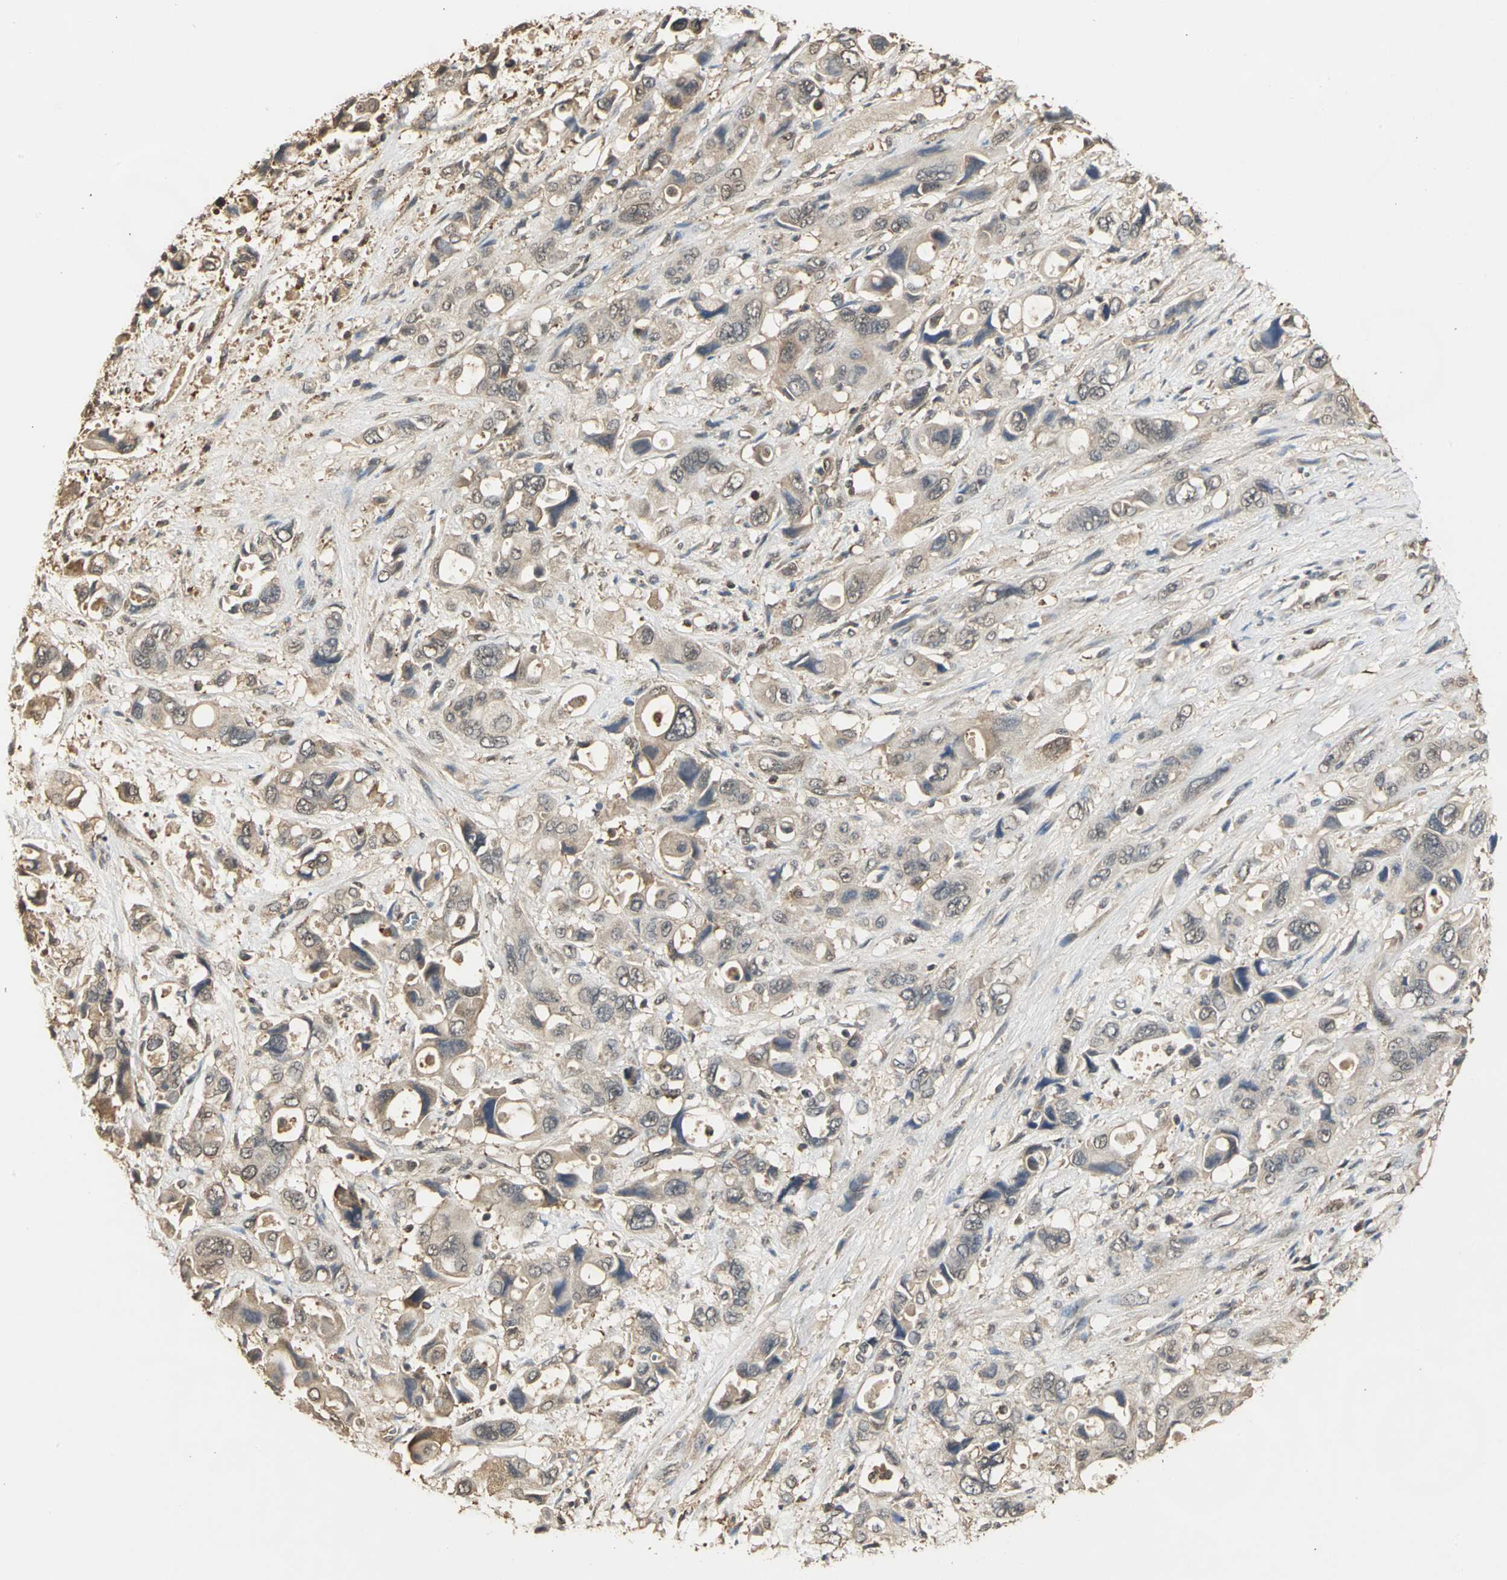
{"staining": {"intensity": "moderate", "quantity": ">75%", "location": "cytoplasmic/membranous"}, "tissue": "pancreatic cancer", "cell_type": "Tumor cells", "image_type": "cancer", "snomed": [{"axis": "morphology", "description": "Adenocarcinoma, NOS"}, {"axis": "topography", "description": "Pancreas"}], "caption": "There is medium levels of moderate cytoplasmic/membranous staining in tumor cells of pancreatic cancer (adenocarcinoma), as demonstrated by immunohistochemical staining (brown color).", "gene": "PARK7", "patient": {"sex": "male", "age": 46}}